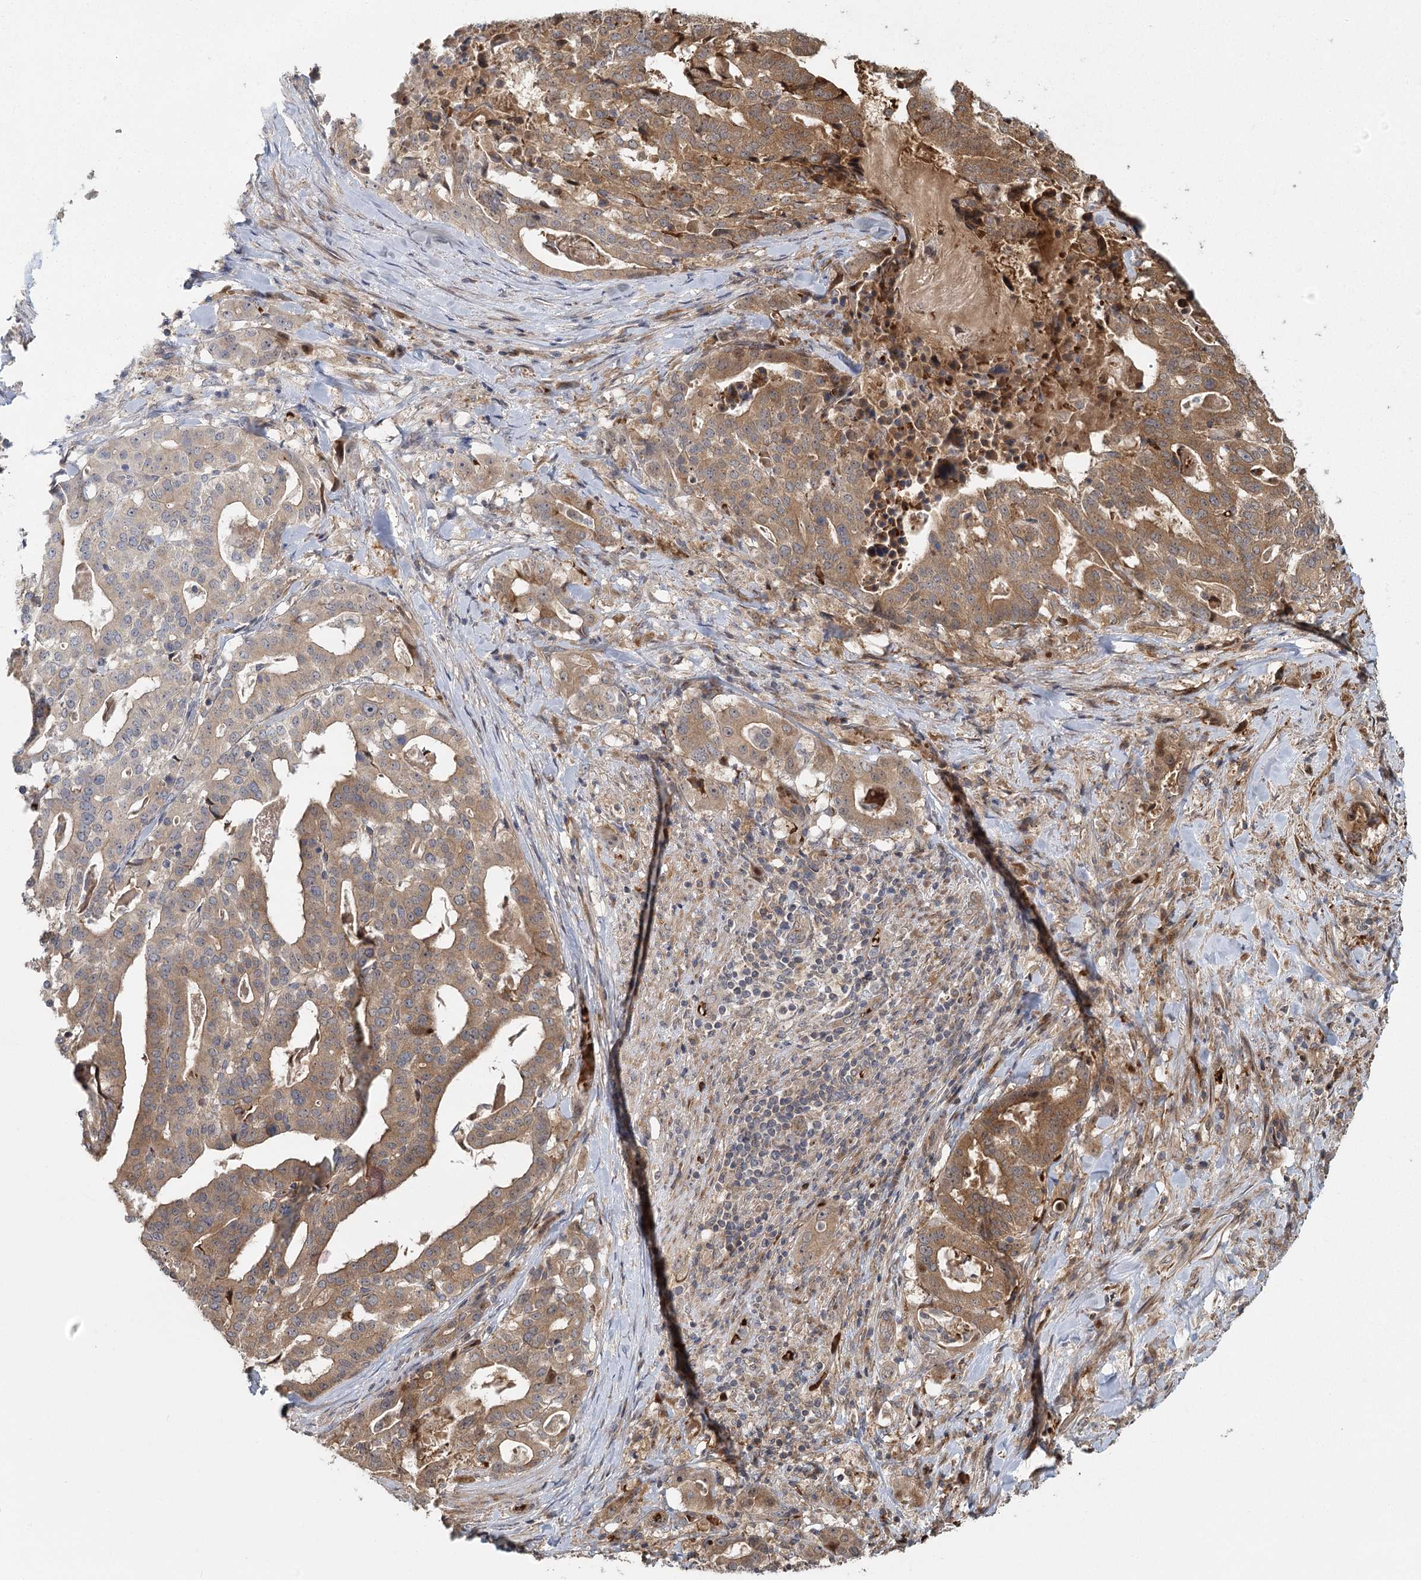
{"staining": {"intensity": "moderate", "quantity": "25%-75%", "location": "cytoplasmic/membranous"}, "tissue": "stomach cancer", "cell_type": "Tumor cells", "image_type": "cancer", "snomed": [{"axis": "morphology", "description": "Adenocarcinoma, NOS"}, {"axis": "topography", "description": "Stomach"}], "caption": "High-power microscopy captured an immunohistochemistry image of stomach cancer (adenocarcinoma), revealing moderate cytoplasmic/membranous staining in approximately 25%-75% of tumor cells.", "gene": "RAPGEF6", "patient": {"sex": "male", "age": 48}}